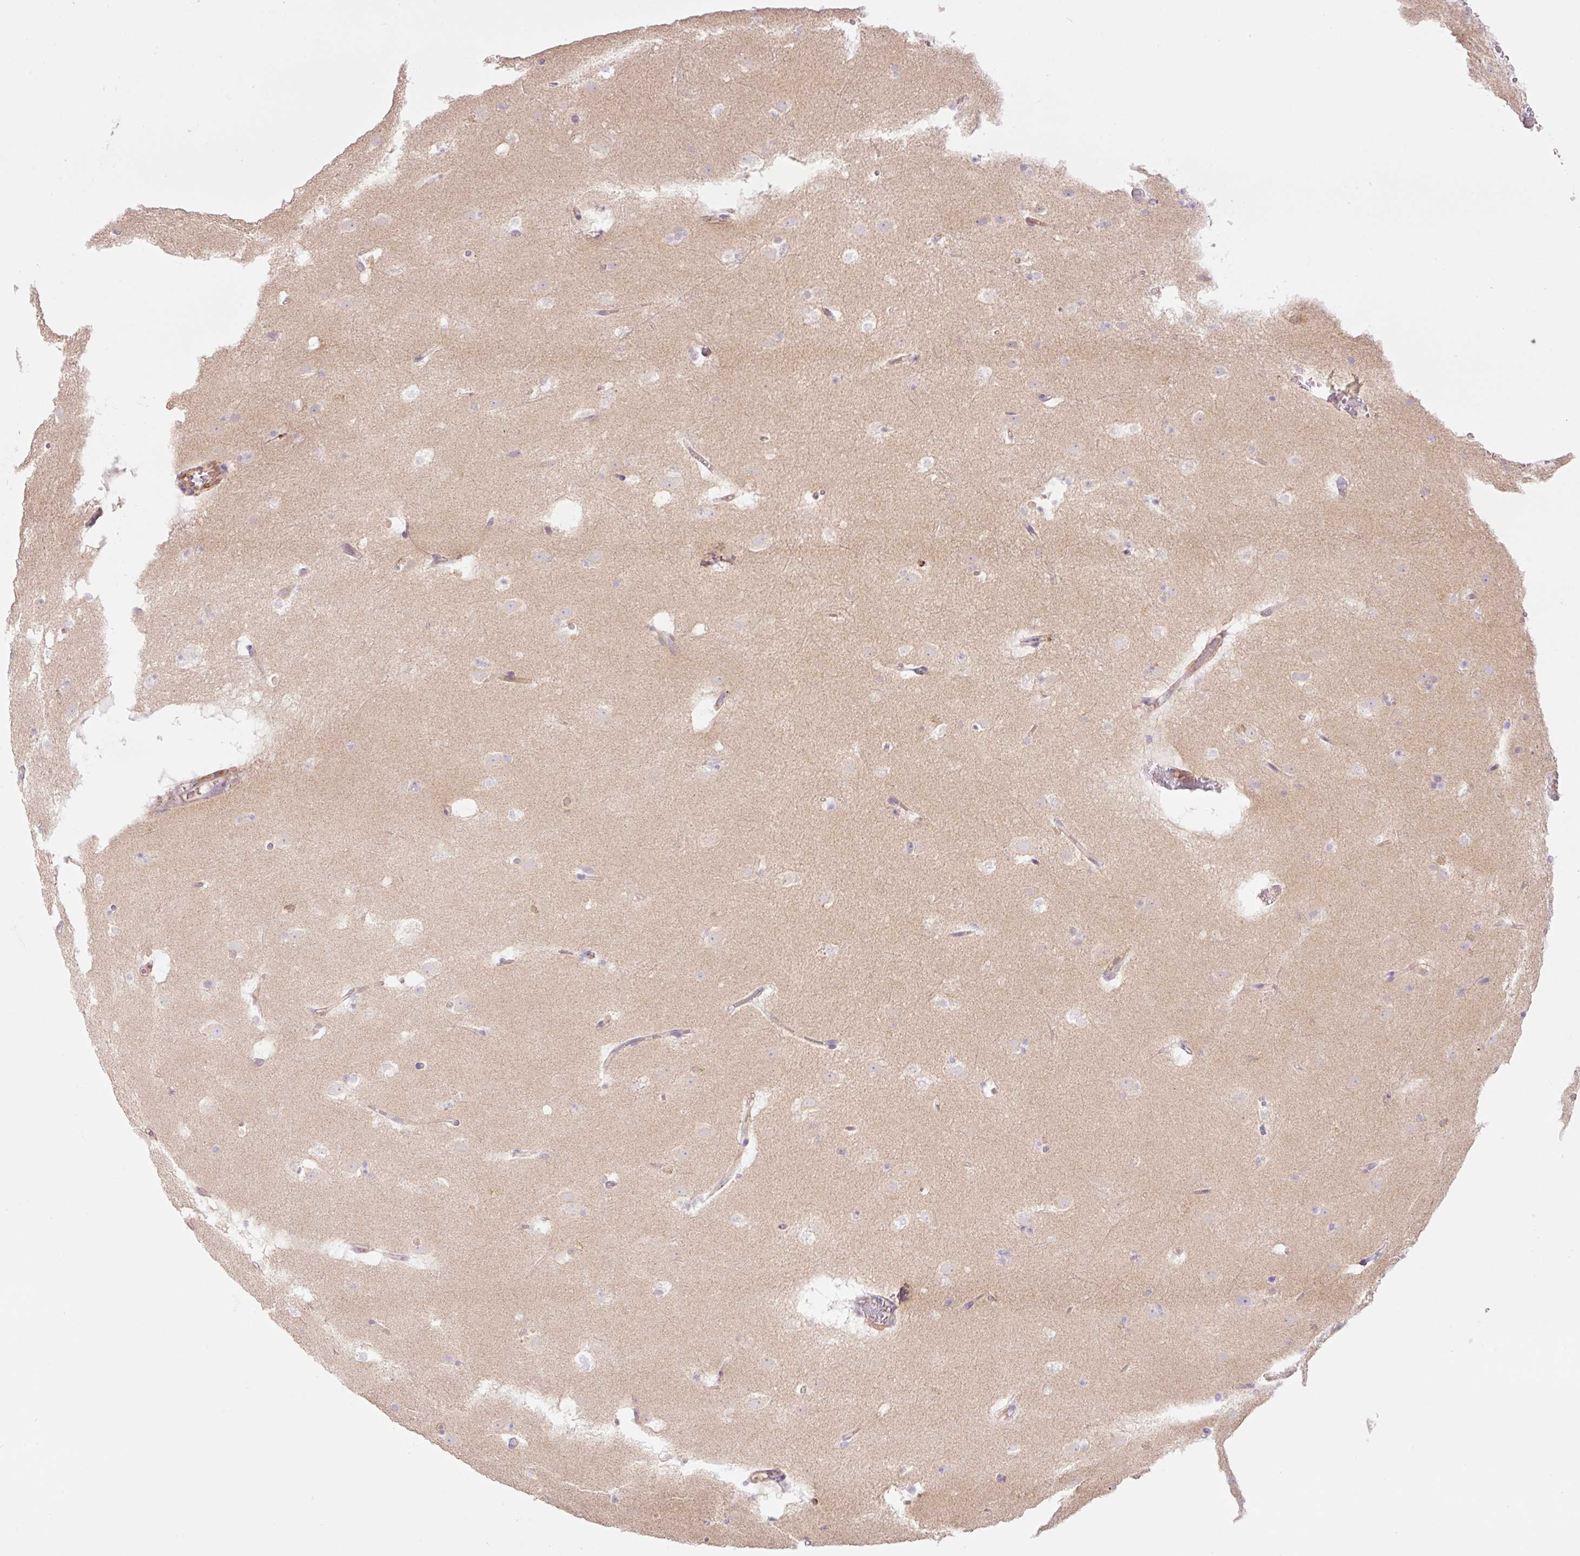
{"staining": {"intensity": "negative", "quantity": "none", "location": "none"}, "tissue": "caudate", "cell_type": "Glial cells", "image_type": "normal", "snomed": [{"axis": "morphology", "description": "Normal tissue, NOS"}, {"axis": "topography", "description": "Lateral ventricle wall"}], "caption": "An immunohistochemistry photomicrograph of unremarkable caudate is shown. There is no staining in glial cells of caudate. (DAB IHC, high magnification).", "gene": "SH2D6", "patient": {"sex": "male", "age": 37}}